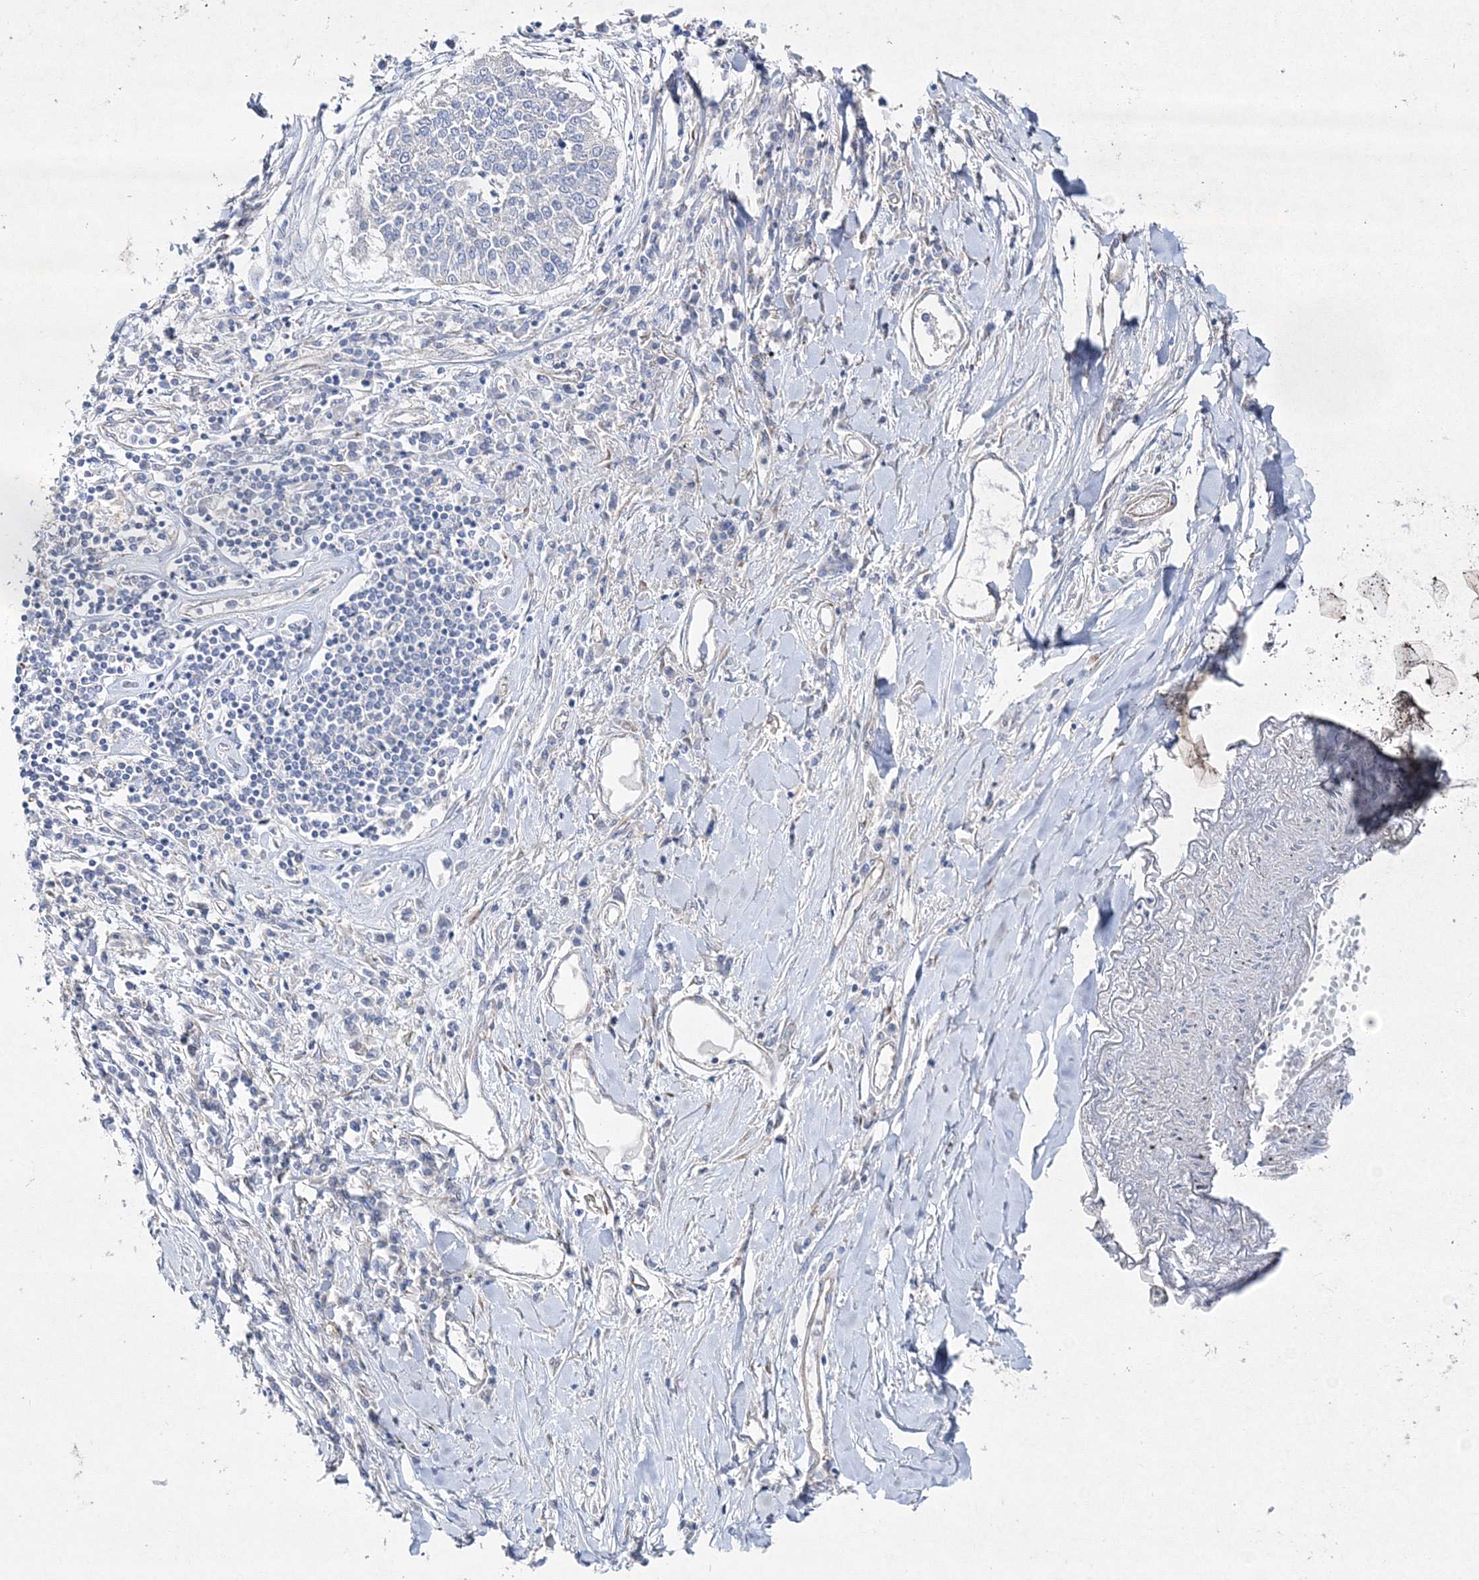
{"staining": {"intensity": "negative", "quantity": "none", "location": "none"}, "tissue": "lung cancer", "cell_type": "Tumor cells", "image_type": "cancer", "snomed": [{"axis": "morphology", "description": "Normal tissue, NOS"}, {"axis": "morphology", "description": "Squamous cell carcinoma, NOS"}, {"axis": "topography", "description": "Cartilage tissue"}, {"axis": "topography", "description": "Bronchus"}, {"axis": "topography", "description": "Lung"}, {"axis": "topography", "description": "Peripheral nerve tissue"}], "caption": "Squamous cell carcinoma (lung) was stained to show a protein in brown. There is no significant expression in tumor cells.", "gene": "NAA40", "patient": {"sex": "female", "age": 49}}